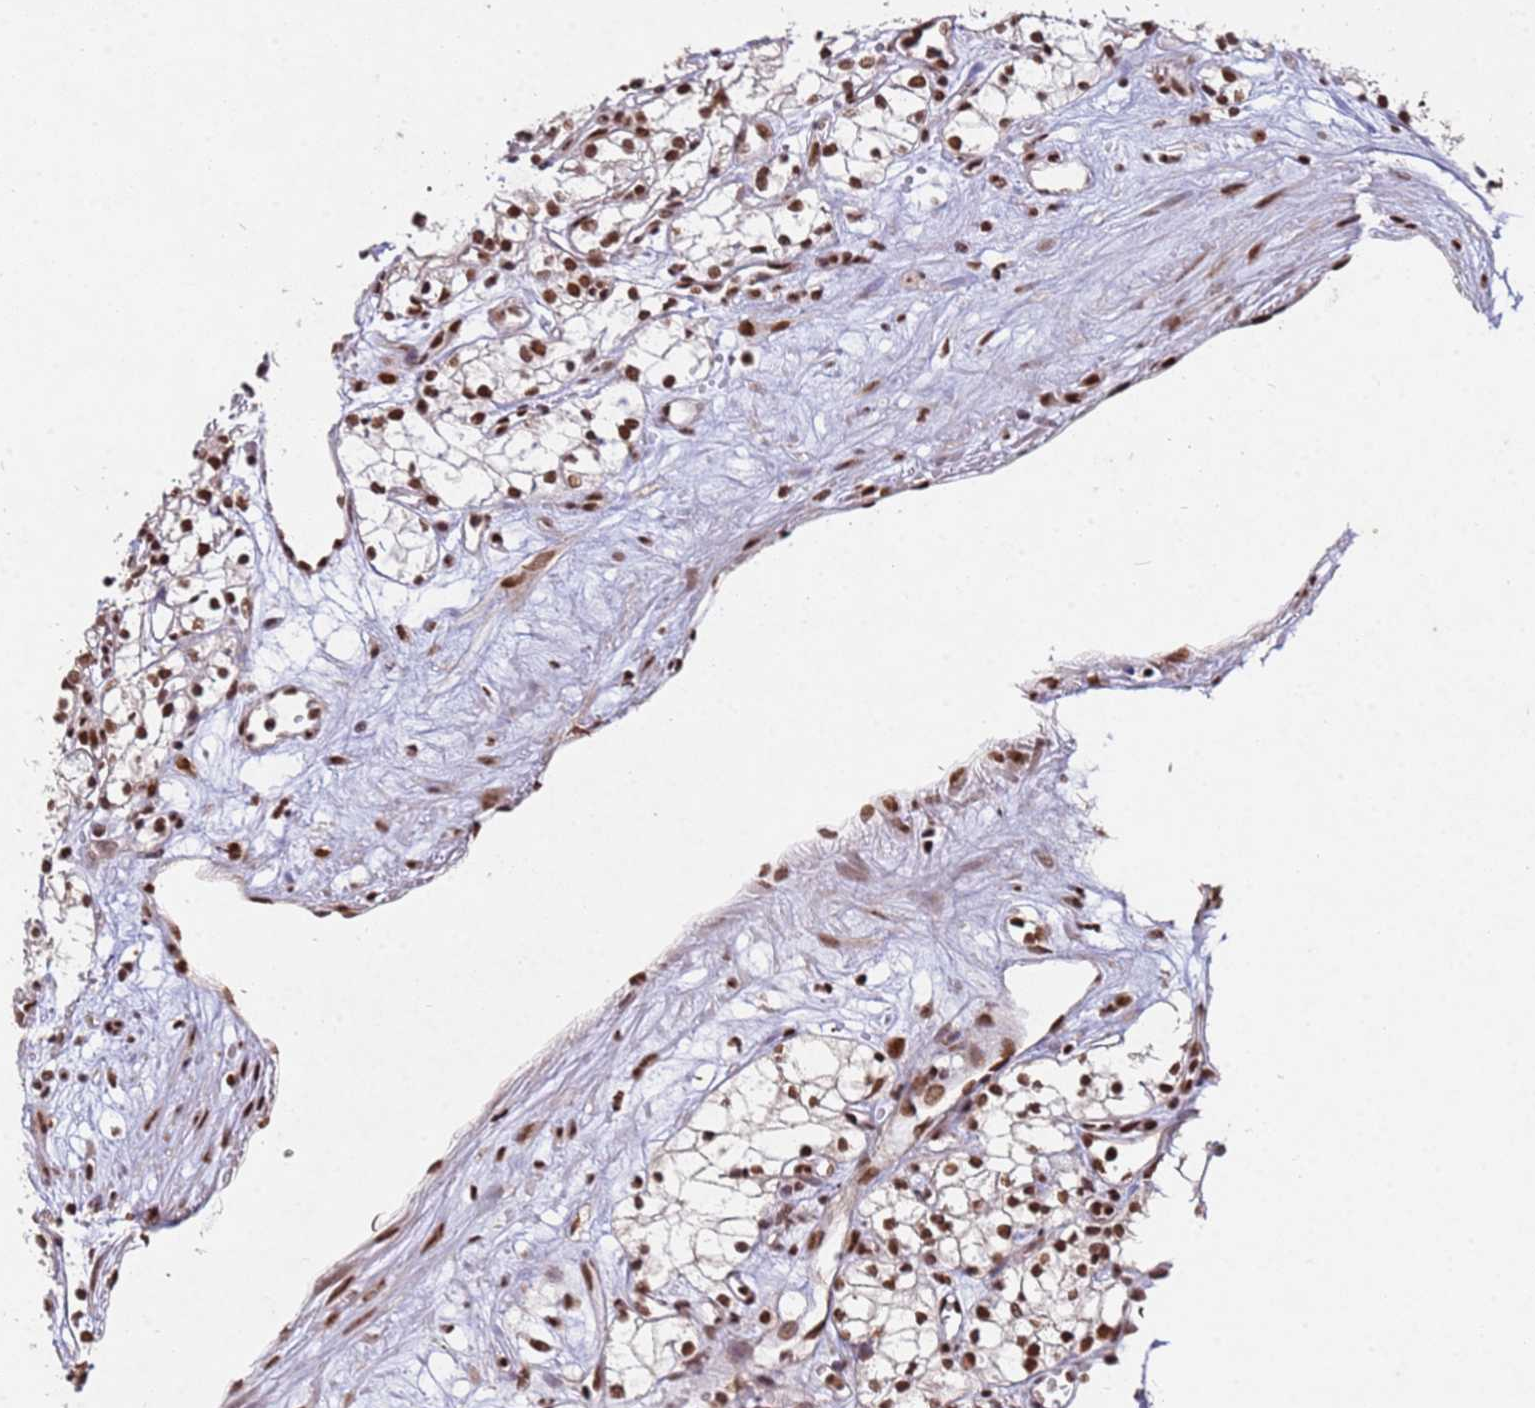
{"staining": {"intensity": "moderate", "quantity": ">75%", "location": "nuclear"}, "tissue": "renal cancer", "cell_type": "Tumor cells", "image_type": "cancer", "snomed": [{"axis": "morphology", "description": "Adenocarcinoma, NOS"}, {"axis": "topography", "description": "Kidney"}], "caption": "DAB (3,3'-diaminobenzidine) immunohistochemical staining of adenocarcinoma (renal) exhibits moderate nuclear protein expression in approximately >75% of tumor cells.", "gene": "ESF1", "patient": {"sex": "male", "age": 59}}